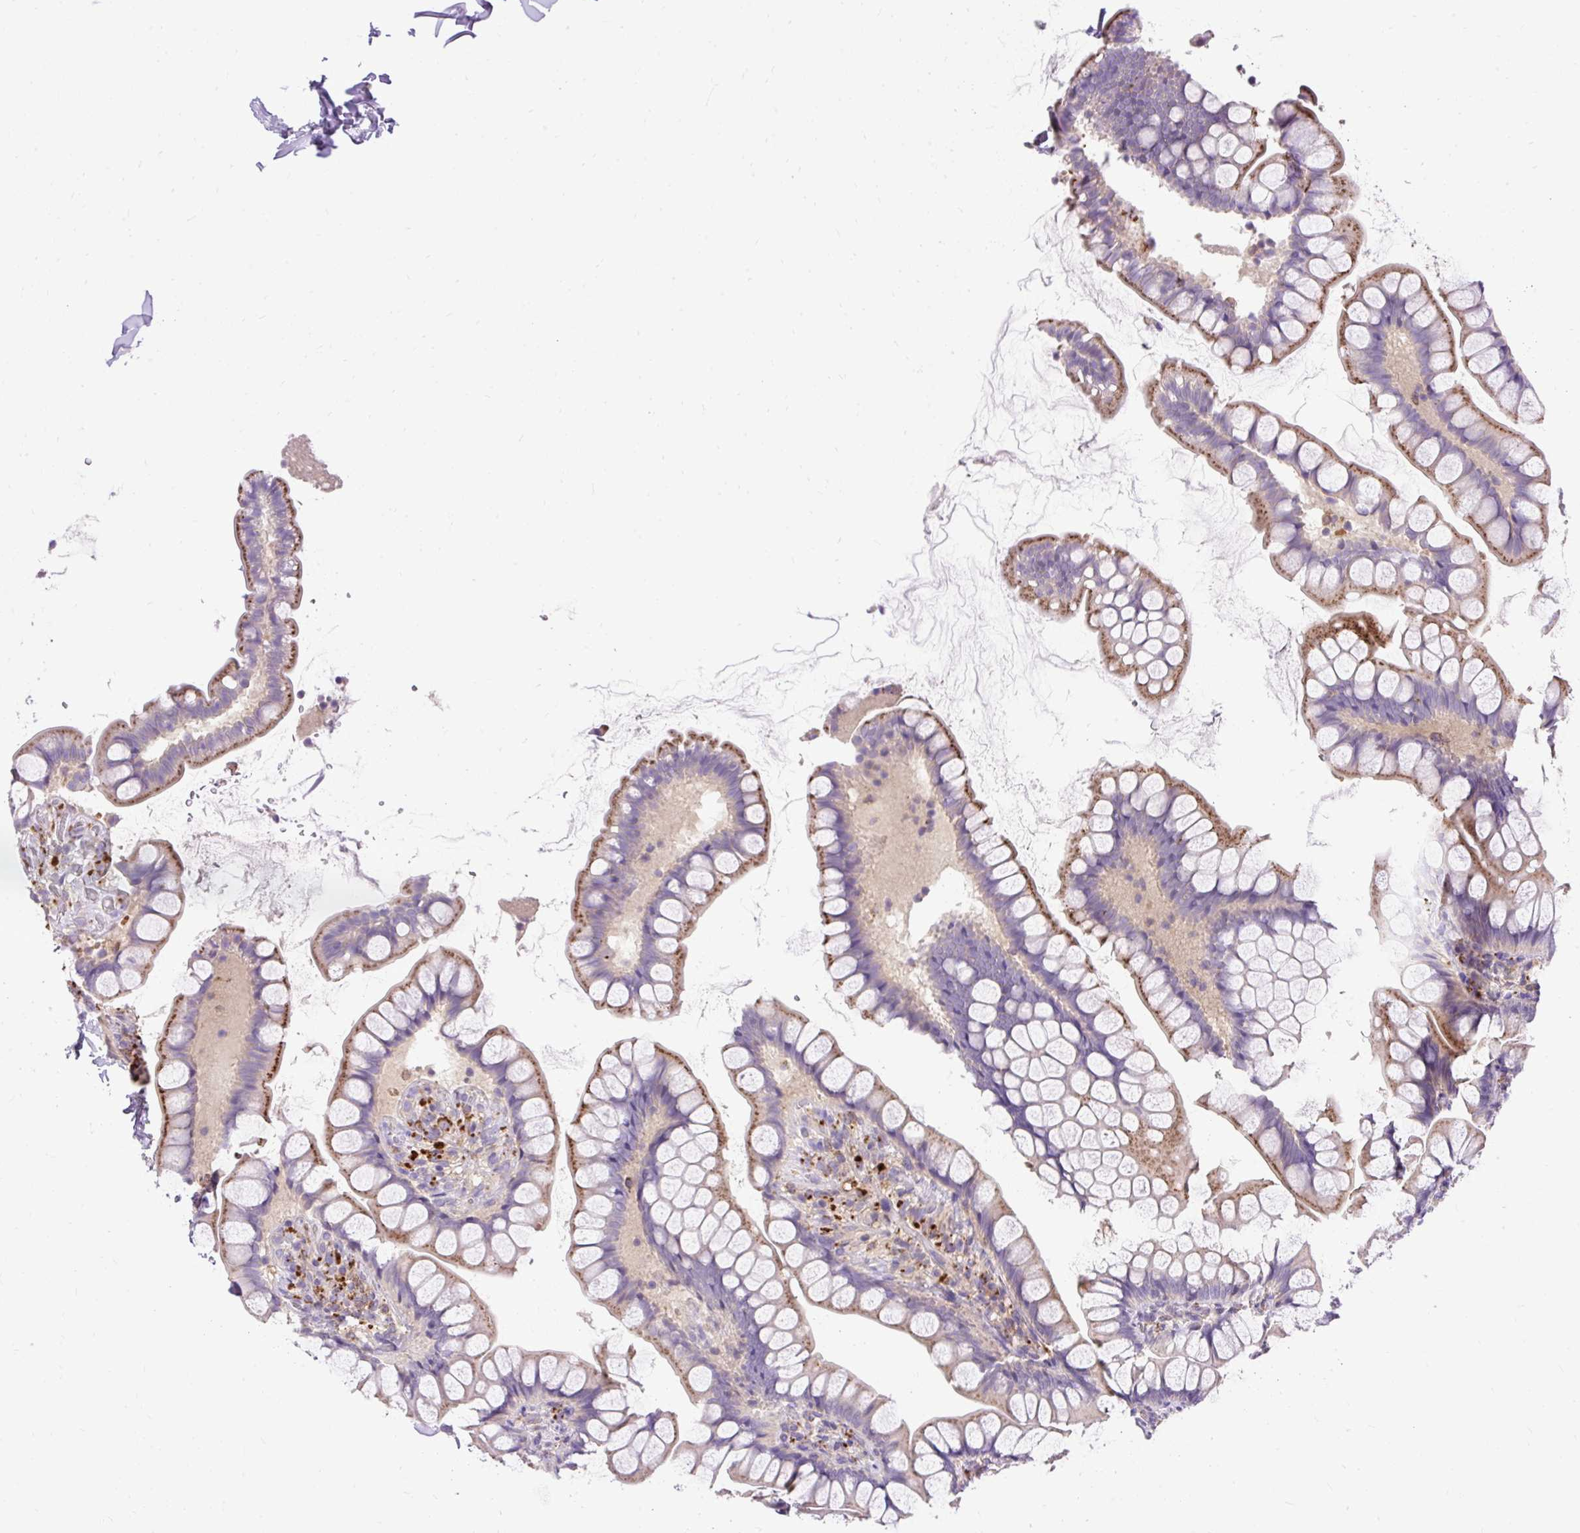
{"staining": {"intensity": "moderate", "quantity": ">75%", "location": "cytoplasmic/membranous"}, "tissue": "small intestine", "cell_type": "Glandular cells", "image_type": "normal", "snomed": [{"axis": "morphology", "description": "Normal tissue, NOS"}, {"axis": "topography", "description": "Small intestine"}], "caption": "IHC staining of benign small intestine, which reveals medium levels of moderate cytoplasmic/membranous positivity in approximately >75% of glandular cells indicating moderate cytoplasmic/membranous protein expression. The staining was performed using DAB (3,3'-diaminobenzidine) (brown) for protein detection and nuclei were counterstained in hematoxylin (blue).", "gene": "HEXB", "patient": {"sex": "male", "age": 70}}